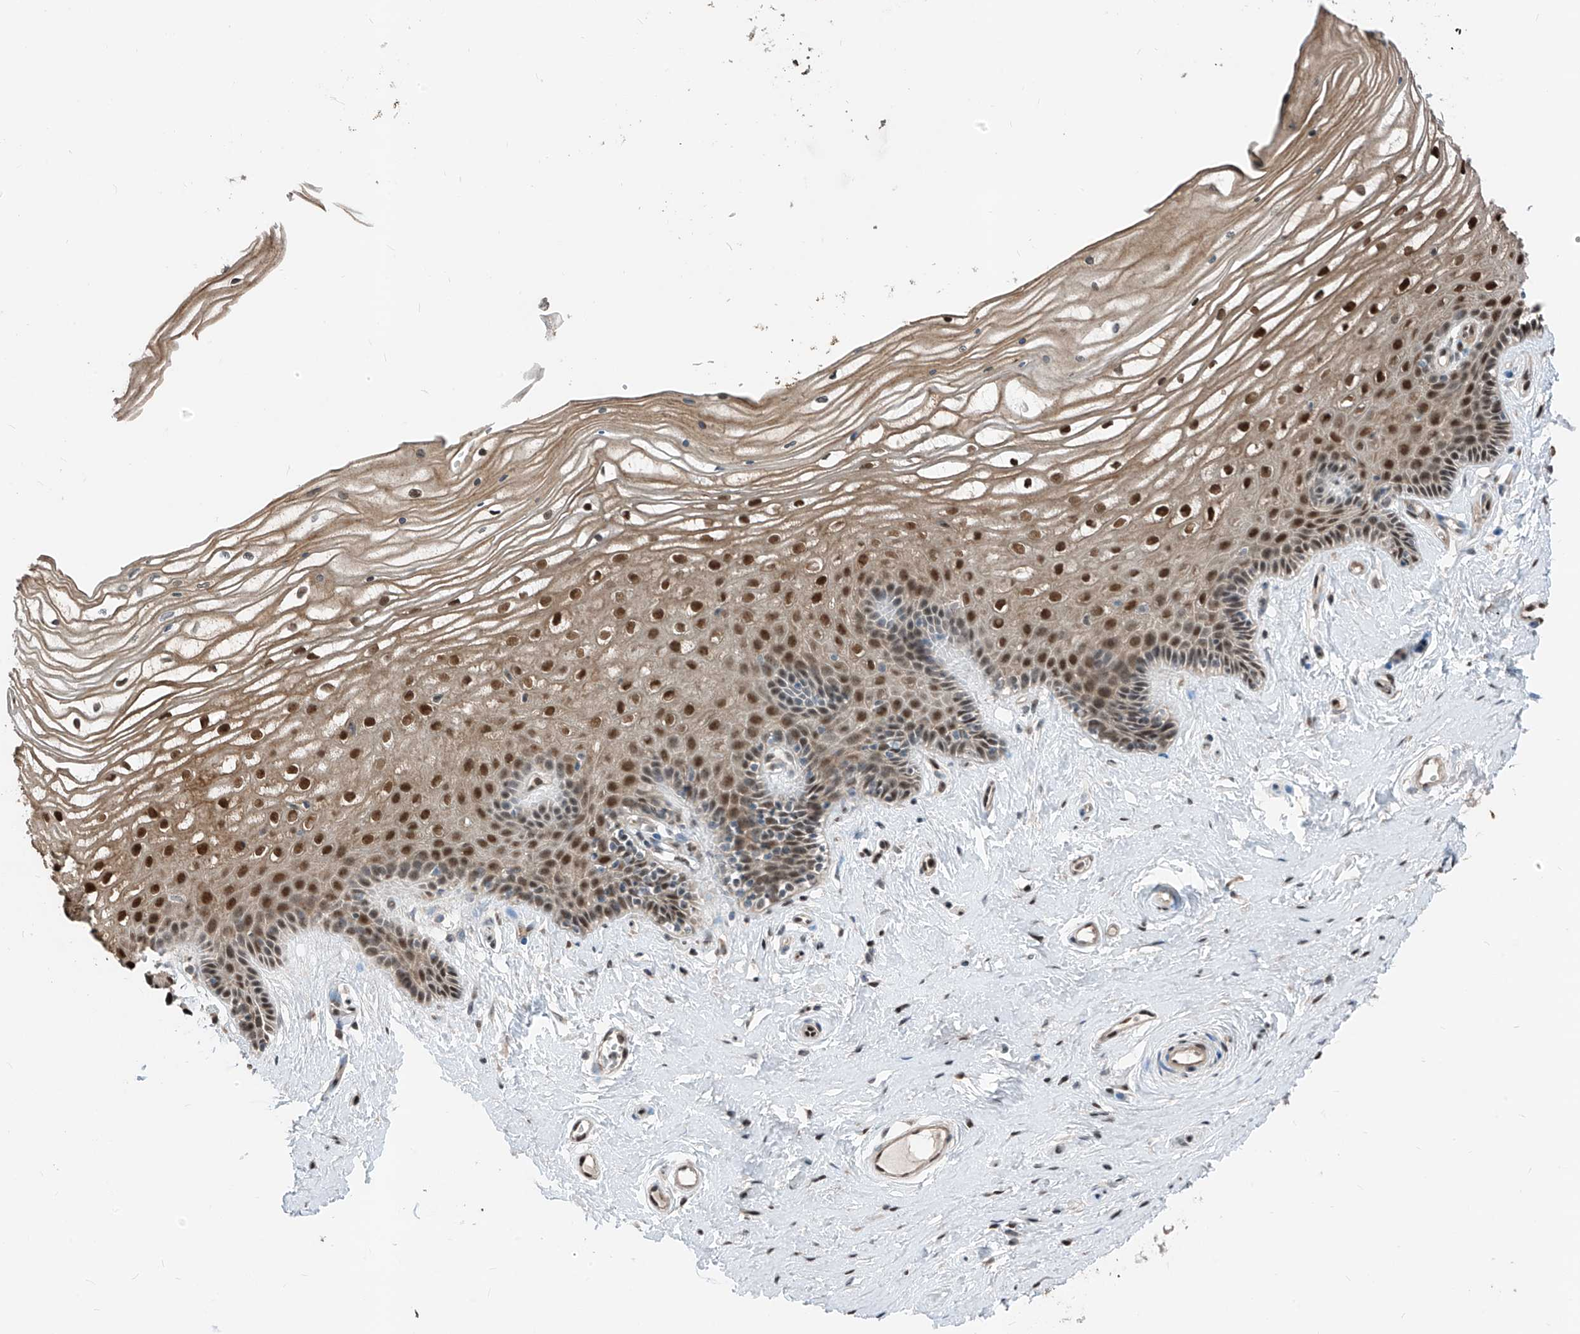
{"staining": {"intensity": "strong", "quantity": ">75%", "location": "cytoplasmic/membranous,nuclear"}, "tissue": "vagina", "cell_type": "Squamous epithelial cells", "image_type": "normal", "snomed": [{"axis": "morphology", "description": "Normal tissue, NOS"}, {"axis": "topography", "description": "Vagina"}, {"axis": "topography", "description": "Cervix"}], "caption": "Human vagina stained for a protein (brown) displays strong cytoplasmic/membranous,nuclear positive expression in about >75% of squamous epithelial cells.", "gene": "RBP7", "patient": {"sex": "female", "age": 40}}